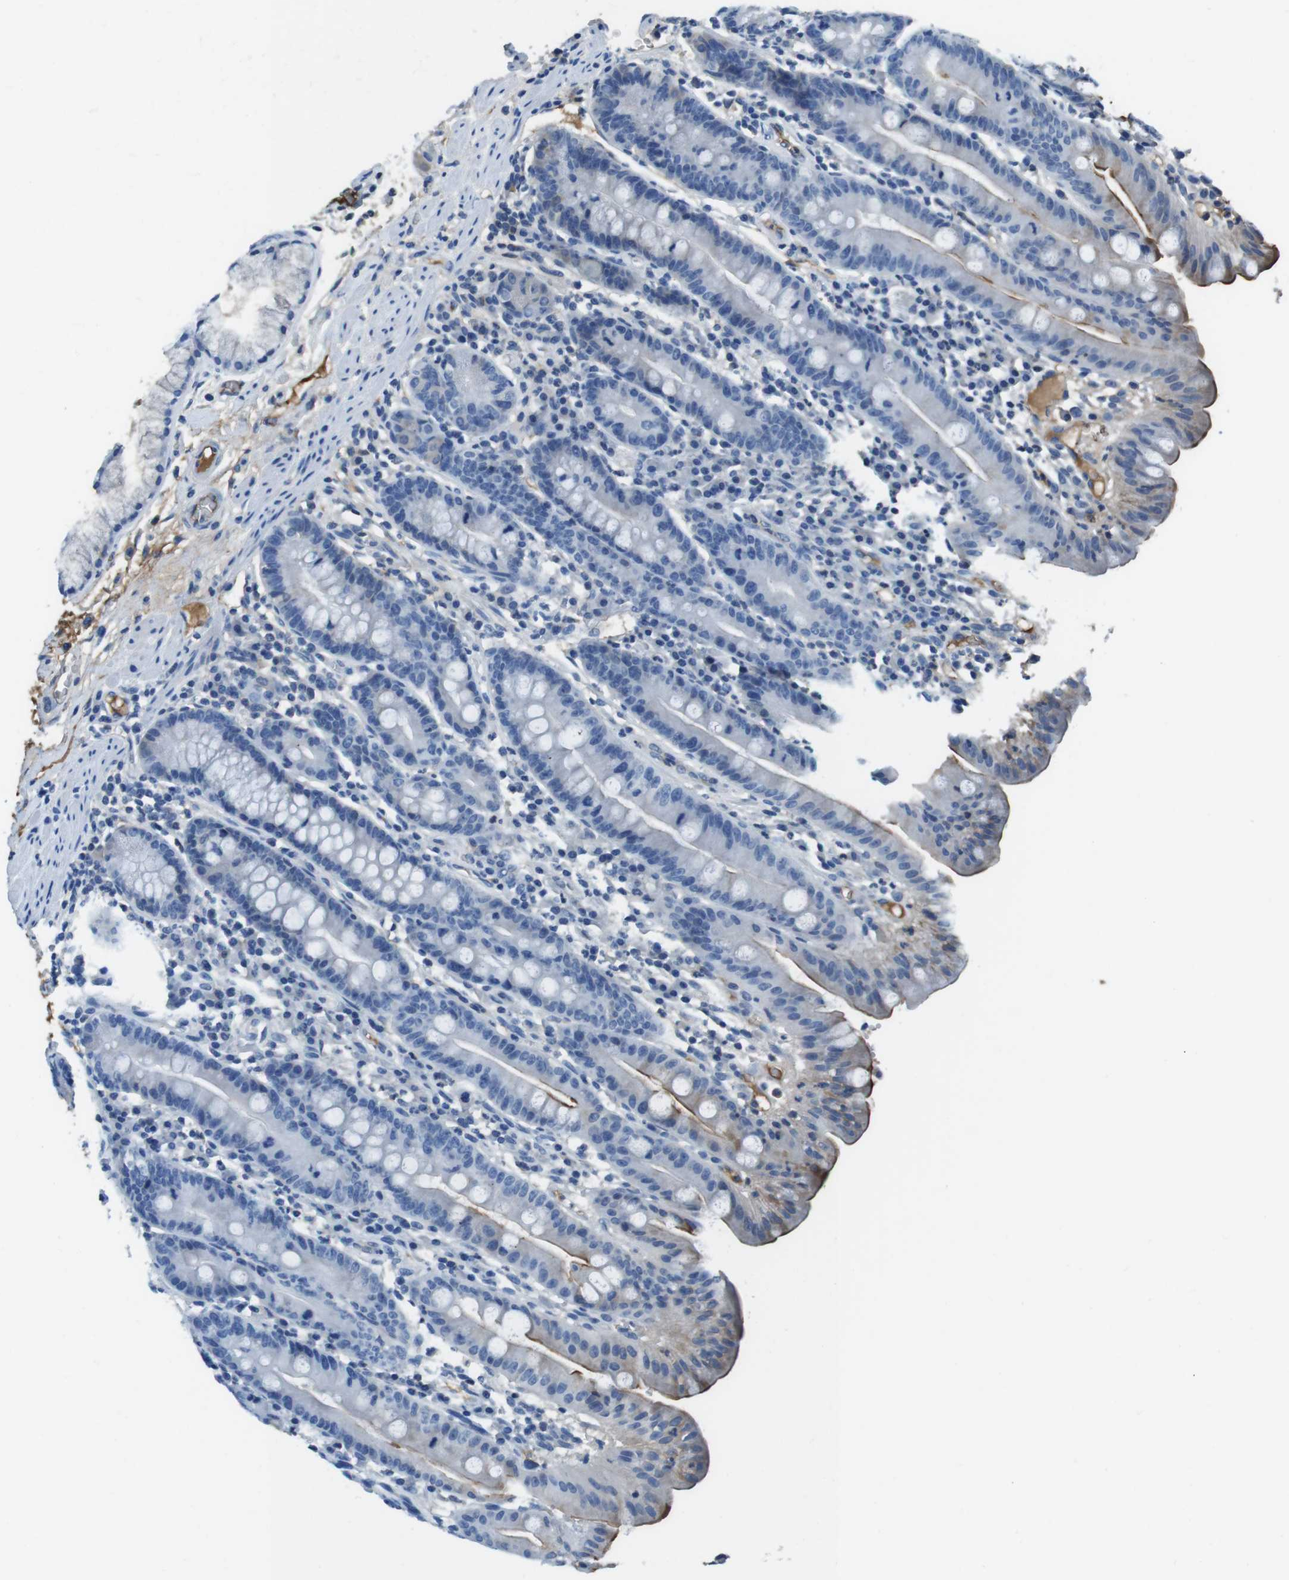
{"staining": {"intensity": "strong", "quantity": "<25%", "location": "cytoplasmic/membranous"}, "tissue": "duodenum", "cell_type": "Glandular cells", "image_type": "normal", "snomed": [{"axis": "morphology", "description": "Normal tissue, NOS"}, {"axis": "topography", "description": "Duodenum"}], "caption": "The image shows a brown stain indicating the presence of a protein in the cytoplasmic/membranous of glandular cells in duodenum.", "gene": "TMPRSS15", "patient": {"sex": "male", "age": 50}}